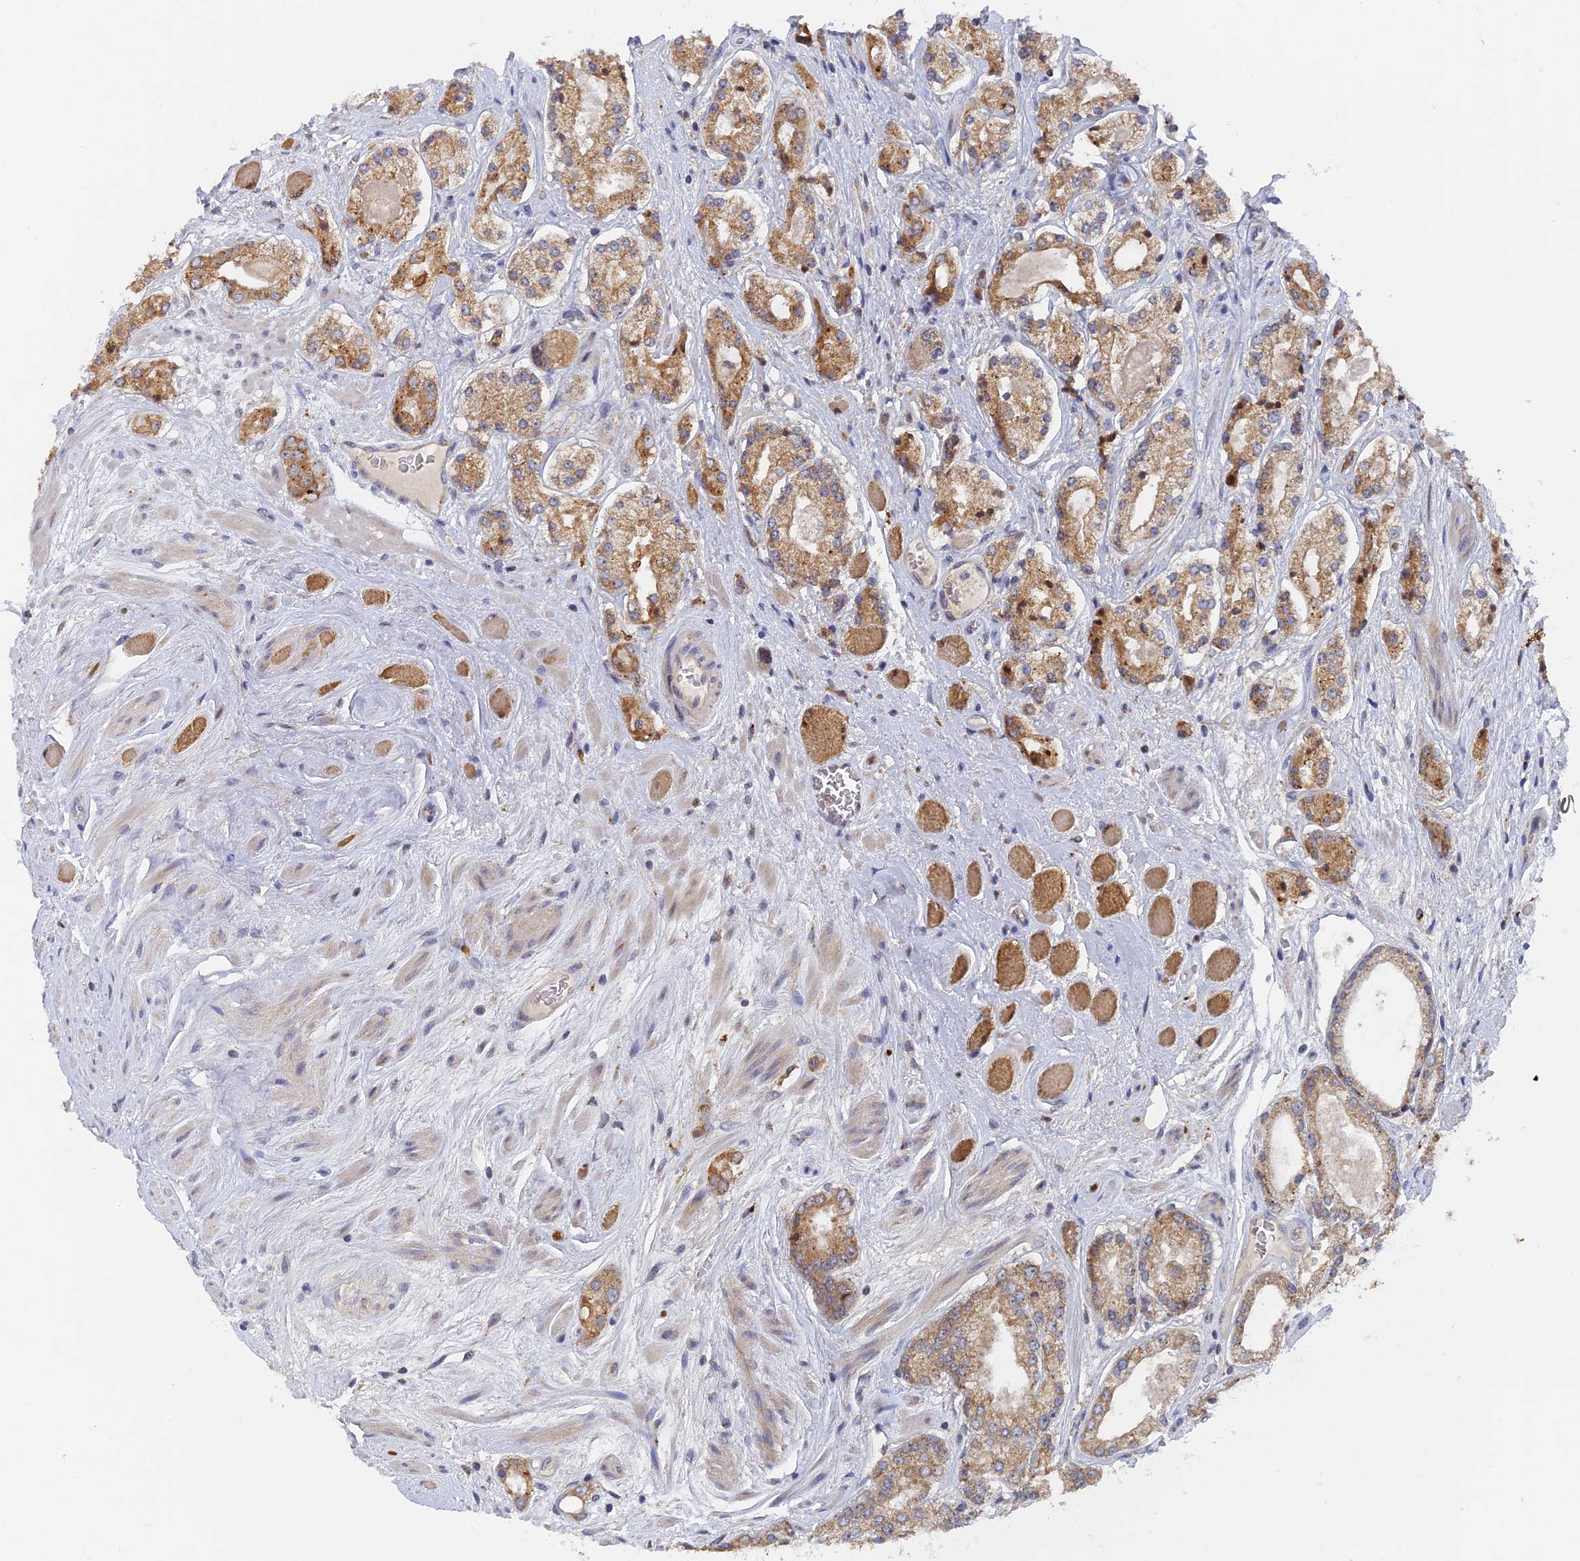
{"staining": {"intensity": "moderate", "quantity": ">75%", "location": "cytoplasmic/membranous"}, "tissue": "prostate cancer", "cell_type": "Tumor cells", "image_type": "cancer", "snomed": [{"axis": "morphology", "description": "Adenocarcinoma, High grade"}, {"axis": "topography", "description": "Prostate"}], "caption": "Human prostate cancer (adenocarcinoma (high-grade)) stained for a protein (brown) exhibits moderate cytoplasmic/membranous positive expression in approximately >75% of tumor cells.", "gene": "MIGA2", "patient": {"sex": "male", "age": 67}}